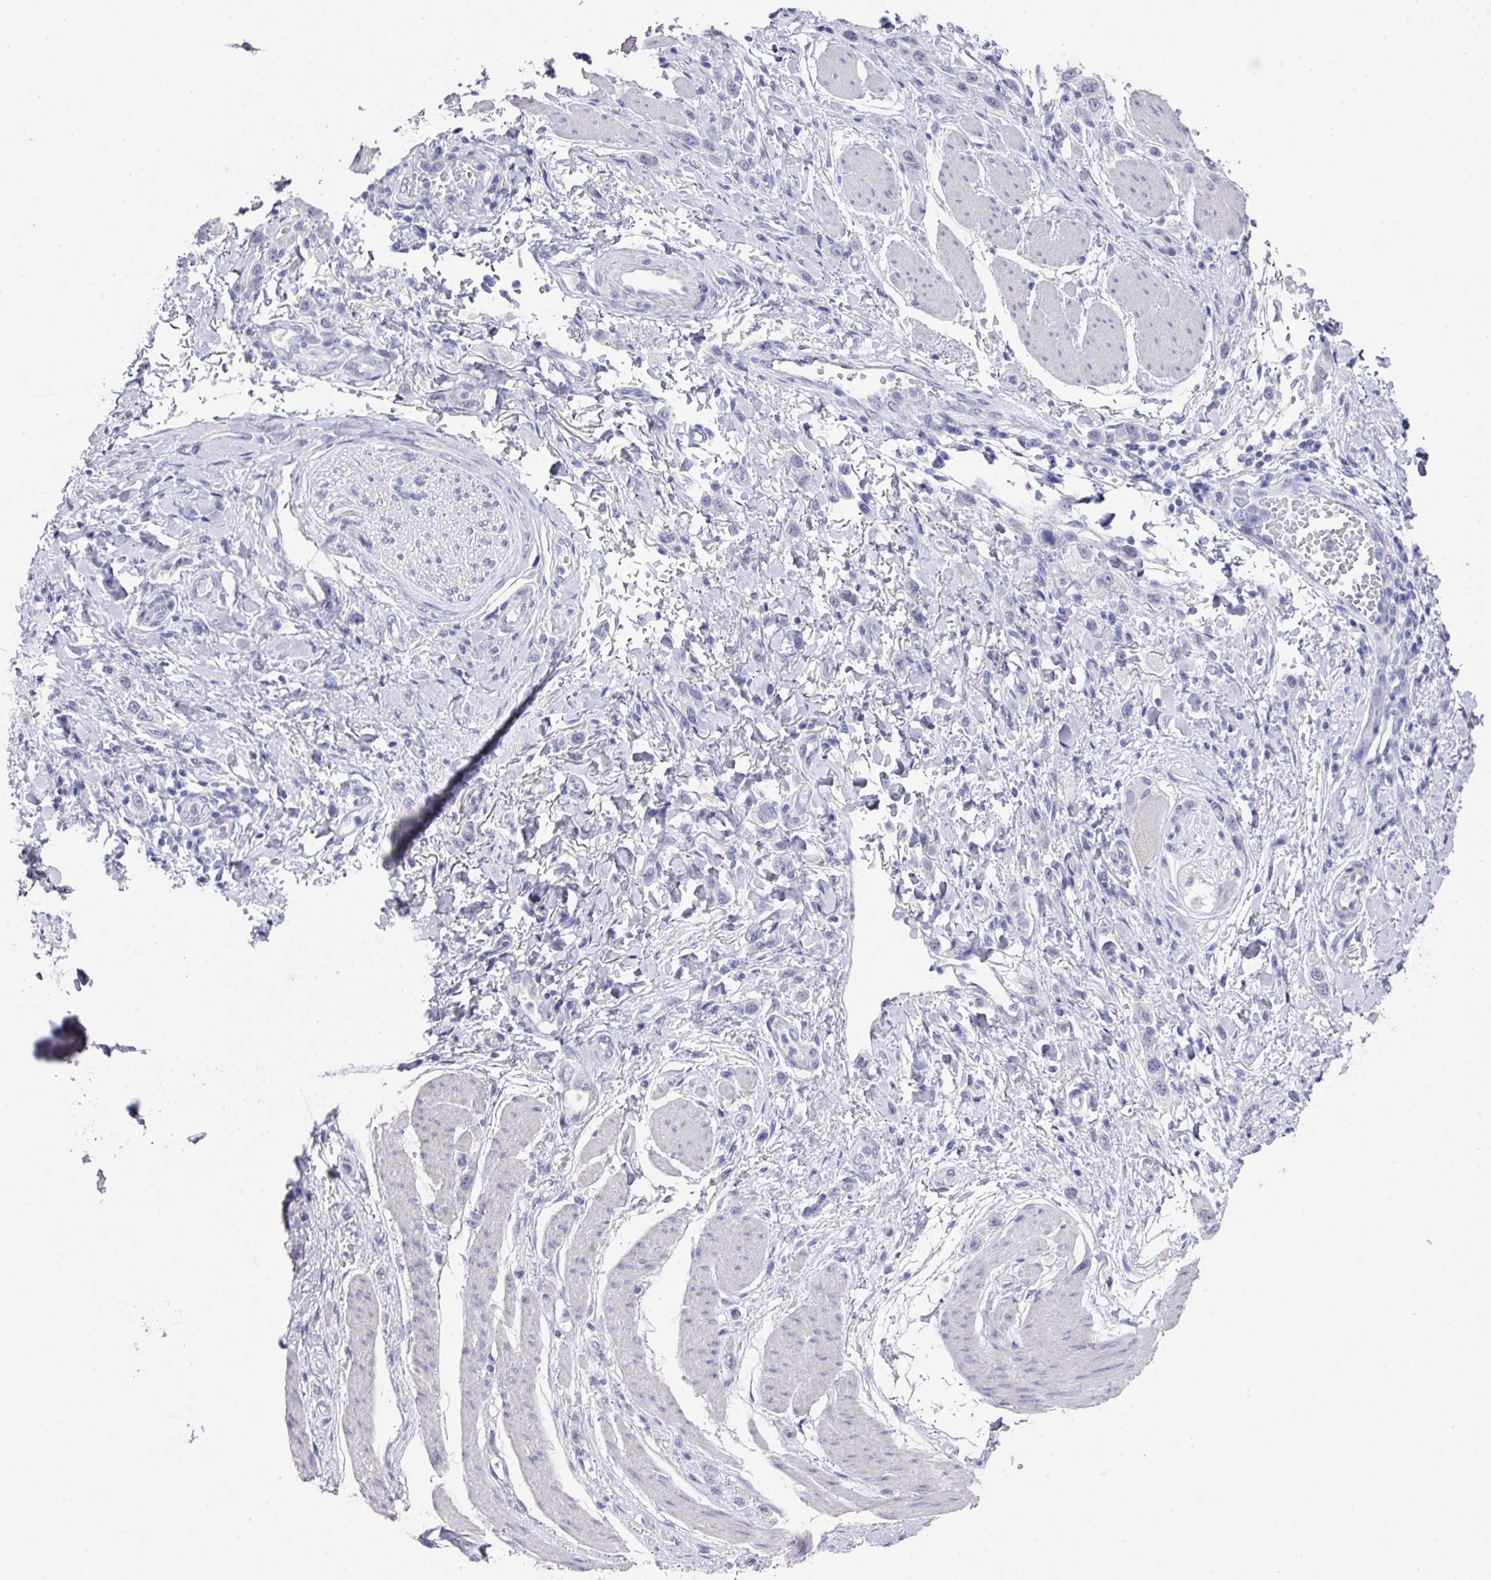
{"staining": {"intensity": "negative", "quantity": "none", "location": "none"}, "tissue": "stomach cancer", "cell_type": "Tumor cells", "image_type": "cancer", "snomed": [{"axis": "morphology", "description": "Adenocarcinoma, NOS"}, {"axis": "topography", "description": "Stomach"}], "caption": "Tumor cells show no significant protein positivity in stomach cancer. (DAB (3,3'-diaminobenzidine) immunohistochemistry (IHC) visualized using brightfield microscopy, high magnification).", "gene": "DAZL", "patient": {"sex": "female", "age": 65}}